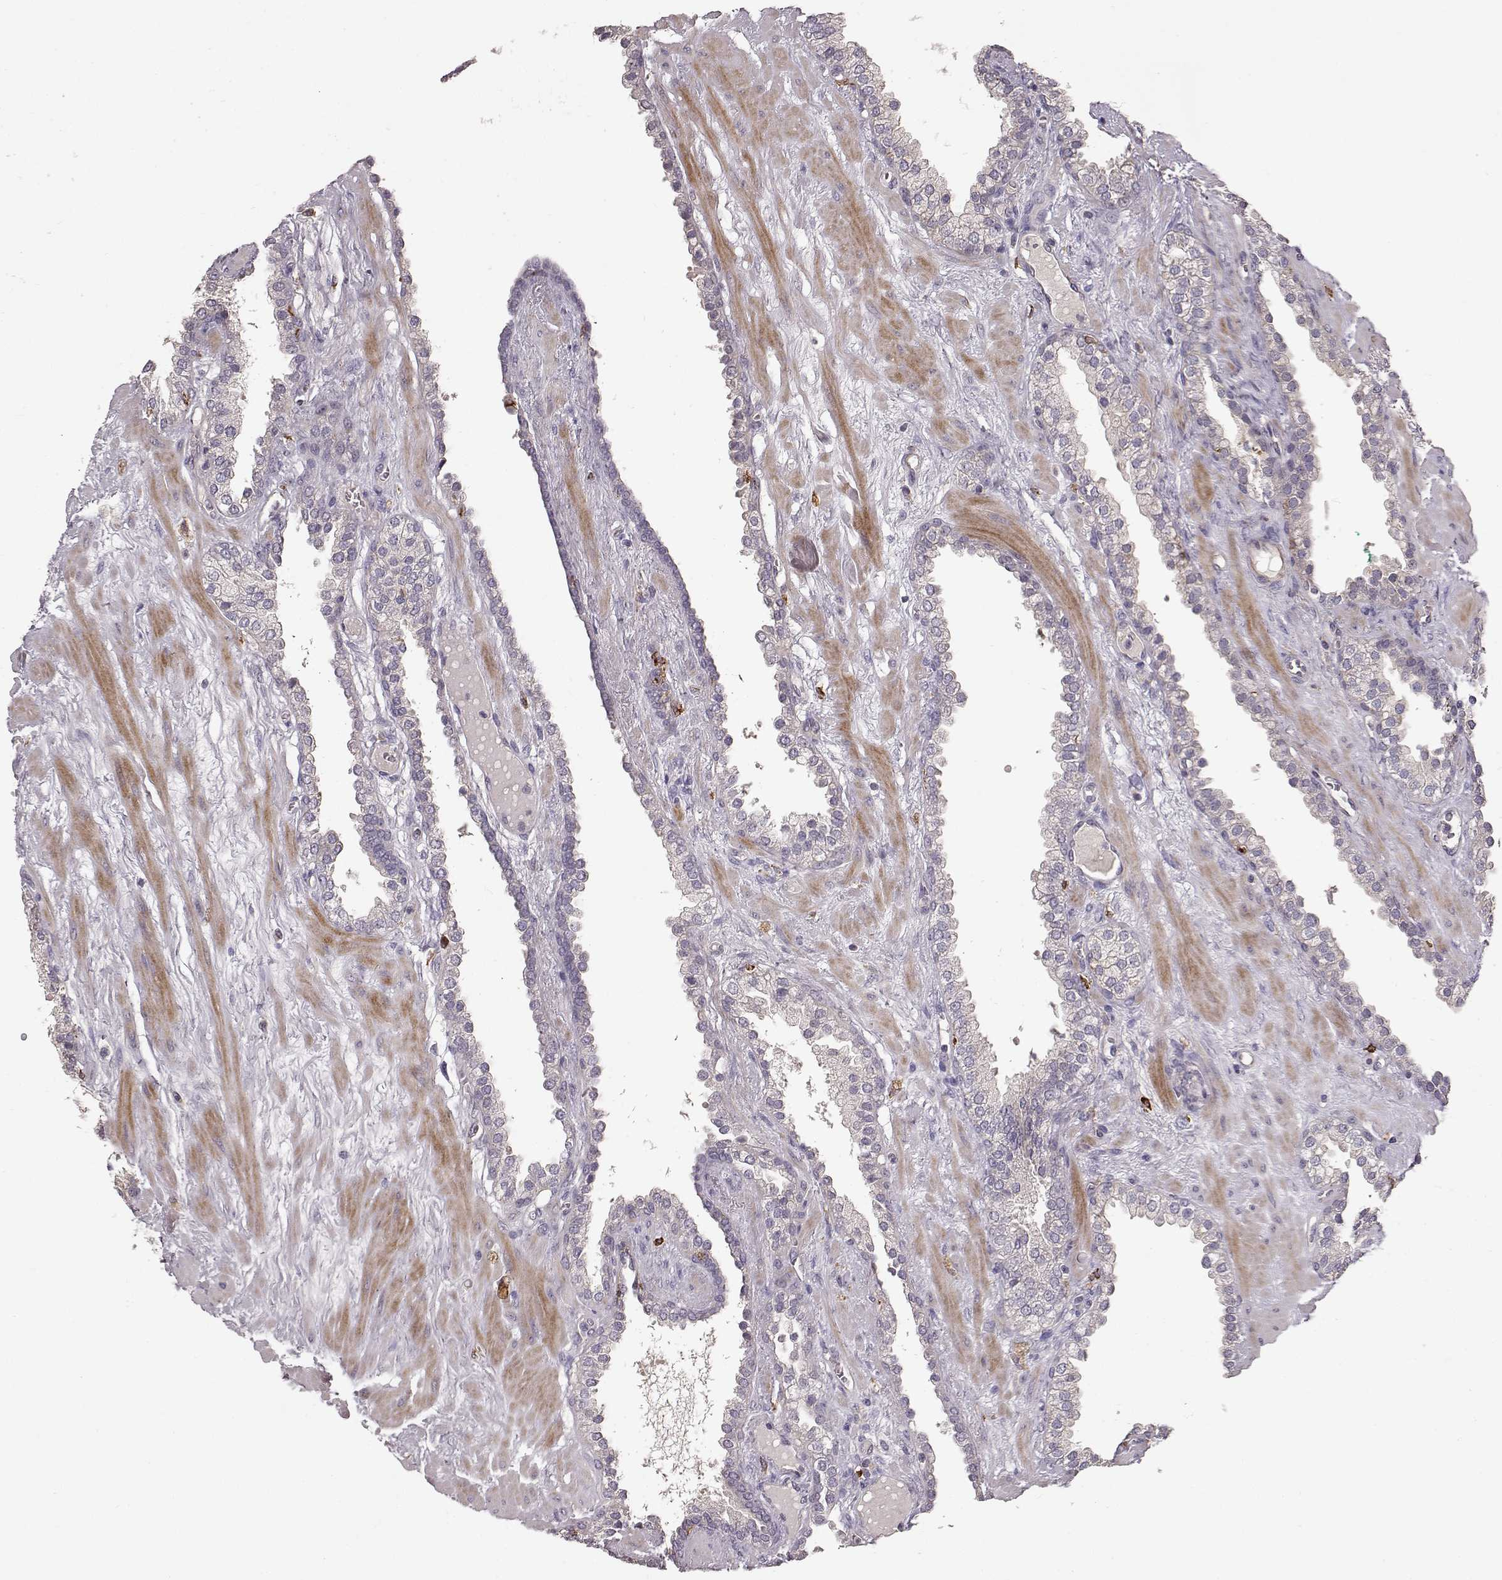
{"staining": {"intensity": "negative", "quantity": "none", "location": "none"}, "tissue": "prostate cancer", "cell_type": "Tumor cells", "image_type": "cancer", "snomed": [{"axis": "morphology", "description": "Adenocarcinoma, Low grade"}, {"axis": "topography", "description": "Prostate"}], "caption": "This is a photomicrograph of IHC staining of prostate adenocarcinoma (low-grade), which shows no staining in tumor cells. (DAB immunohistochemistry (IHC), high magnification).", "gene": "CCNF", "patient": {"sex": "male", "age": 62}}